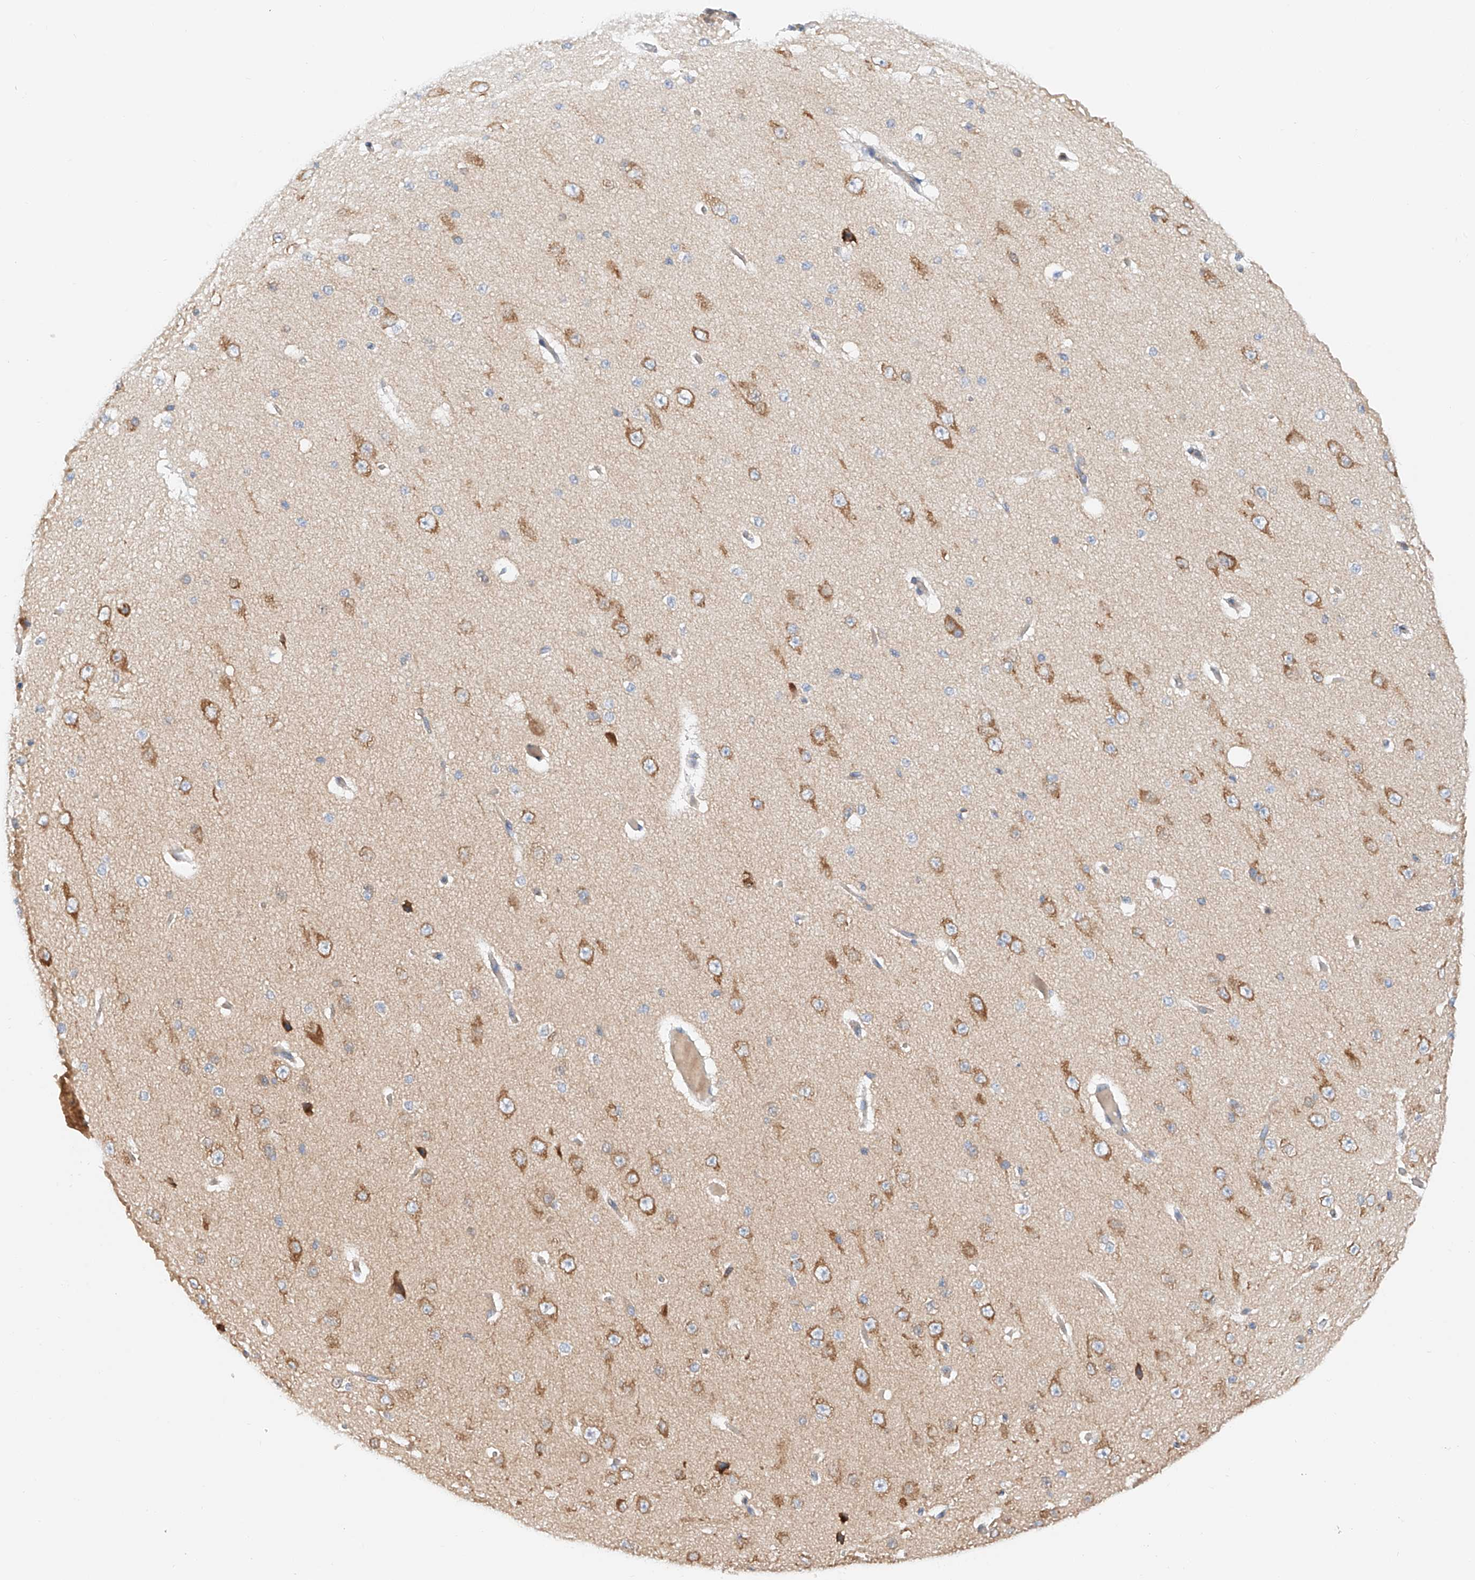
{"staining": {"intensity": "negative", "quantity": "none", "location": "none"}, "tissue": "cerebral cortex", "cell_type": "Endothelial cells", "image_type": "normal", "snomed": [{"axis": "morphology", "description": "Normal tissue, NOS"}, {"axis": "morphology", "description": "Developmental malformation"}, {"axis": "topography", "description": "Cerebral cortex"}], "caption": "Cerebral cortex stained for a protein using immunohistochemistry (IHC) reveals no expression endothelial cells.", "gene": "MFN2", "patient": {"sex": "female", "age": 30}}